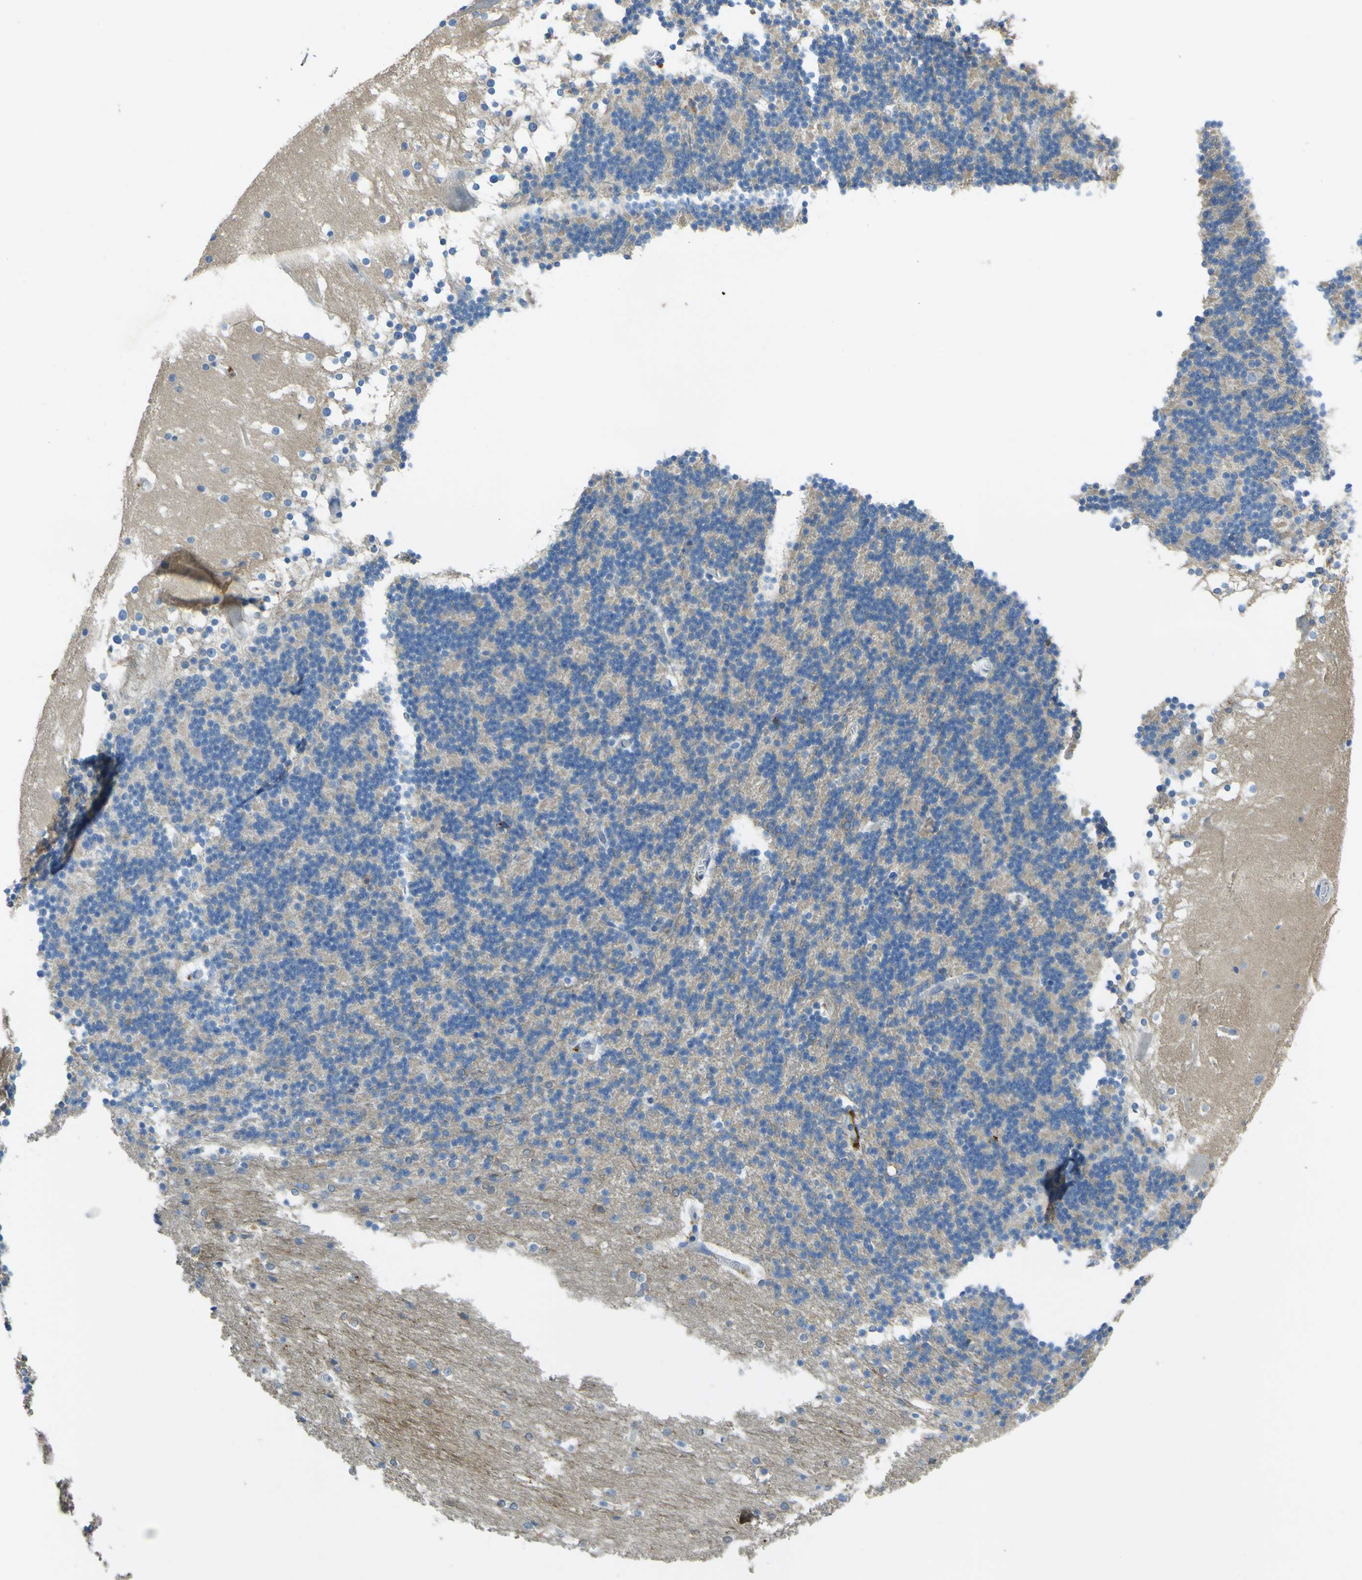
{"staining": {"intensity": "weak", "quantity": ">75%", "location": "cytoplasmic/membranous"}, "tissue": "cerebellum", "cell_type": "Cells in granular layer", "image_type": "normal", "snomed": [{"axis": "morphology", "description": "Normal tissue, NOS"}, {"axis": "topography", "description": "Cerebellum"}], "caption": "Approximately >75% of cells in granular layer in normal cerebellum demonstrate weak cytoplasmic/membranous protein expression as visualized by brown immunohistochemical staining.", "gene": "OGN", "patient": {"sex": "female", "age": 19}}